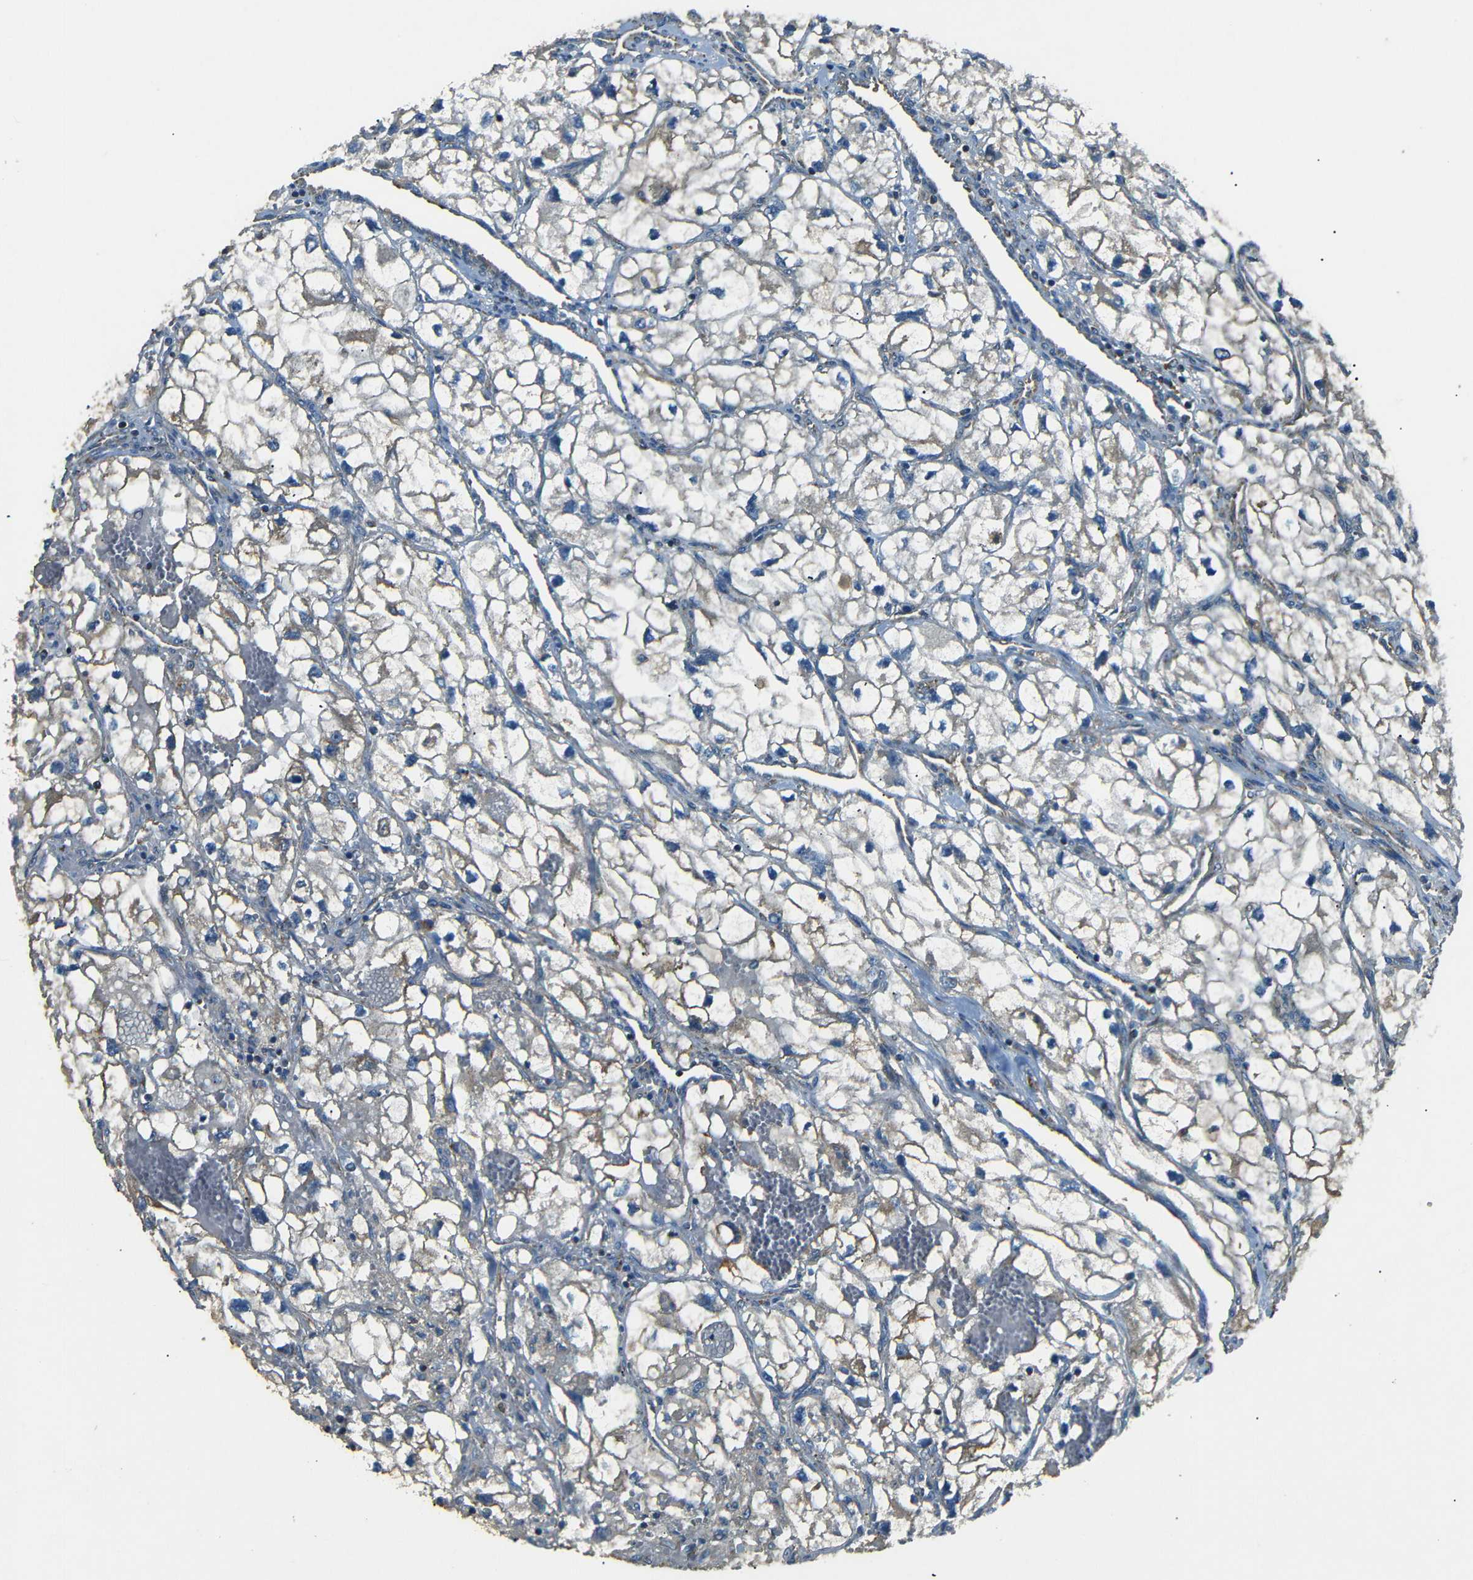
{"staining": {"intensity": "weak", "quantity": "25%-75%", "location": "cytoplasmic/membranous"}, "tissue": "renal cancer", "cell_type": "Tumor cells", "image_type": "cancer", "snomed": [{"axis": "morphology", "description": "Adenocarcinoma, NOS"}, {"axis": "topography", "description": "Kidney"}], "caption": "Immunohistochemical staining of human adenocarcinoma (renal) shows low levels of weak cytoplasmic/membranous positivity in approximately 25%-75% of tumor cells.", "gene": "NETO2", "patient": {"sex": "female", "age": 70}}